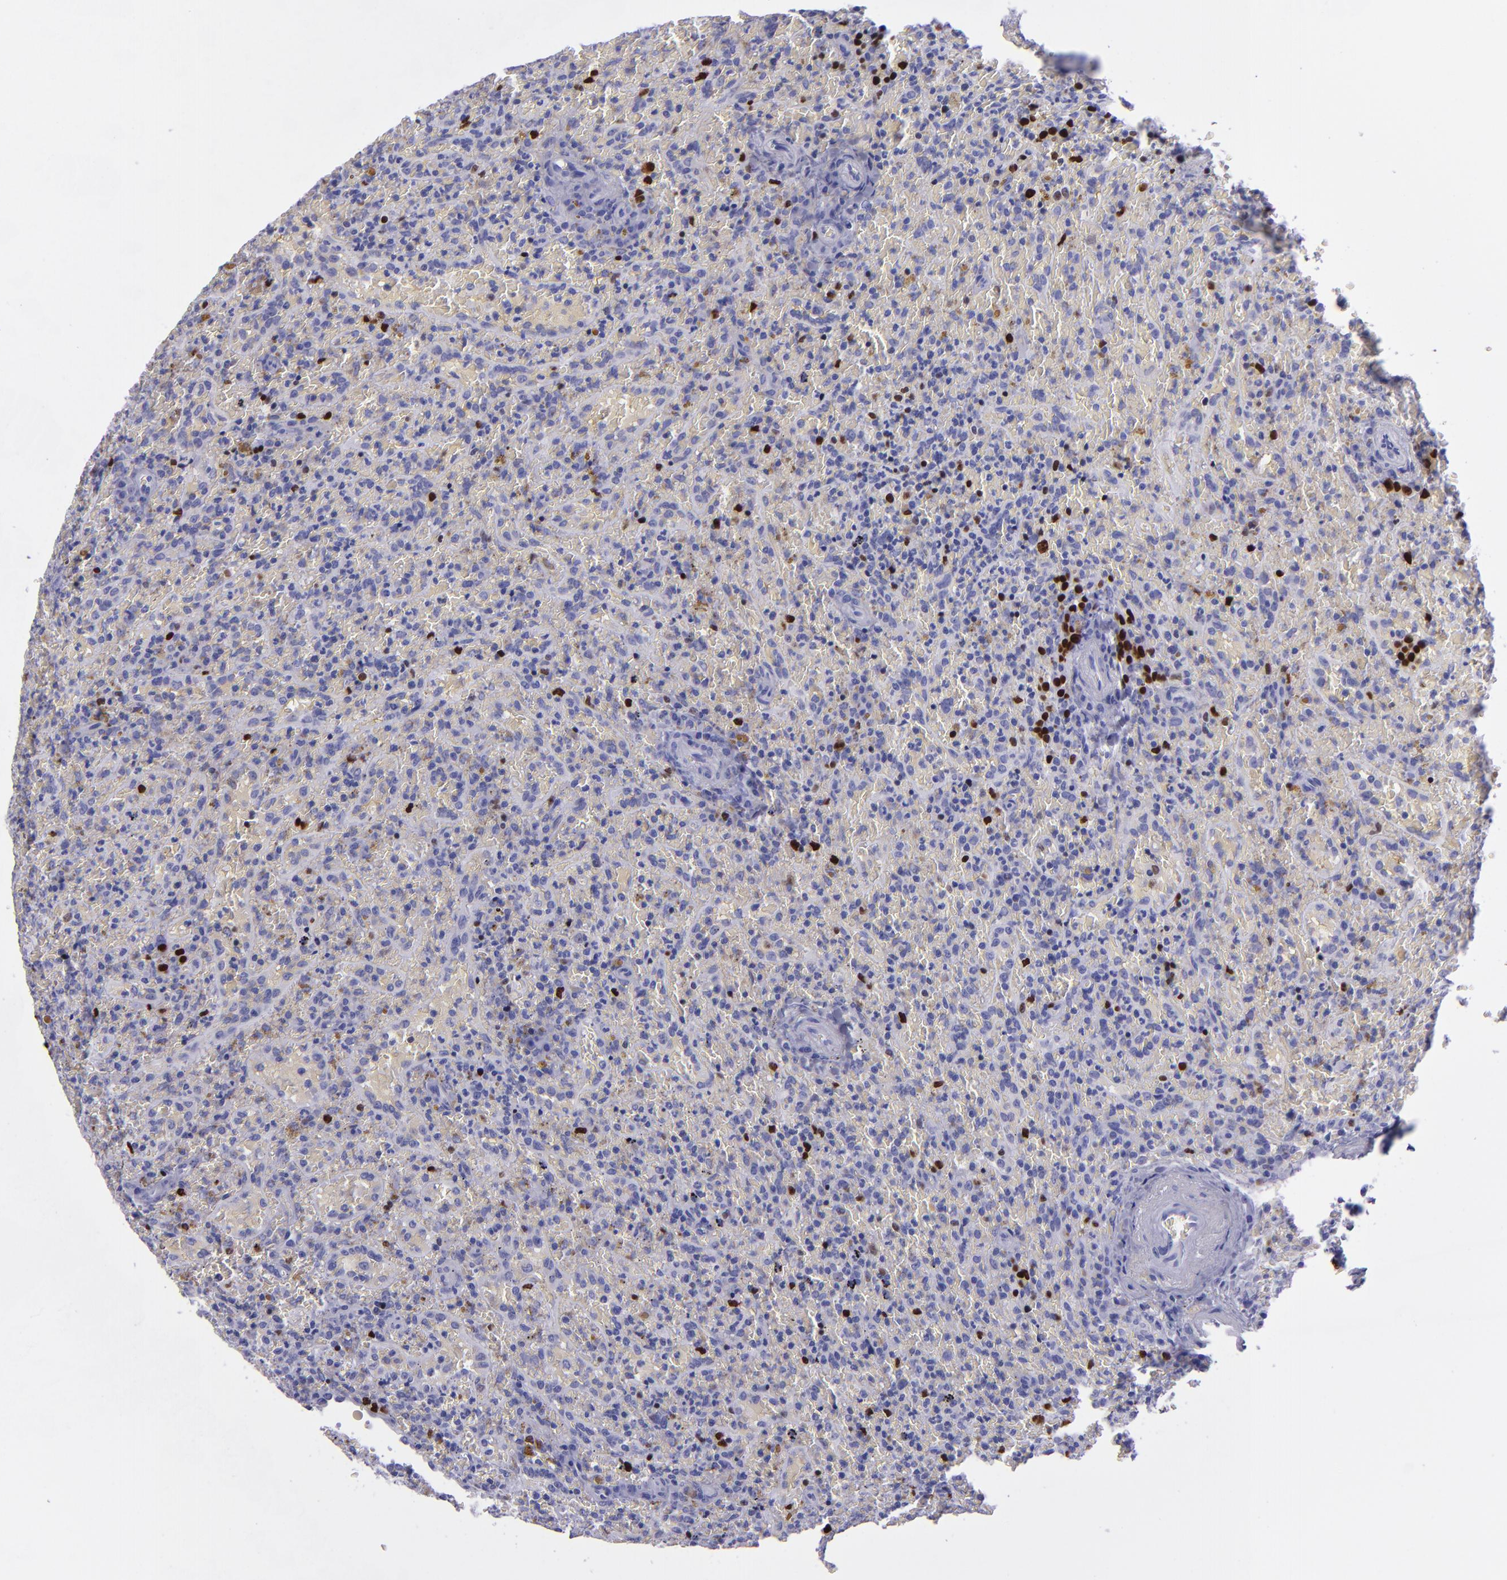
{"staining": {"intensity": "strong", "quantity": "<25%", "location": "nuclear"}, "tissue": "lymphoma", "cell_type": "Tumor cells", "image_type": "cancer", "snomed": [{"axis": "morphology", "description": "Malignant lymphoma, non-Hodgkin's type, High grade"}, {"axis": "topography", "description": "Spleen"}, {"axis": "topography", "description": "Lymph node"}], "caption": "Immunohistochemical staining of human lymphoma displays medium levels of strong nuclear positivity in approximately <25% of tumor cells.", "gene": "TOP2A", "patient": {"sex": "female", "age": 70}}